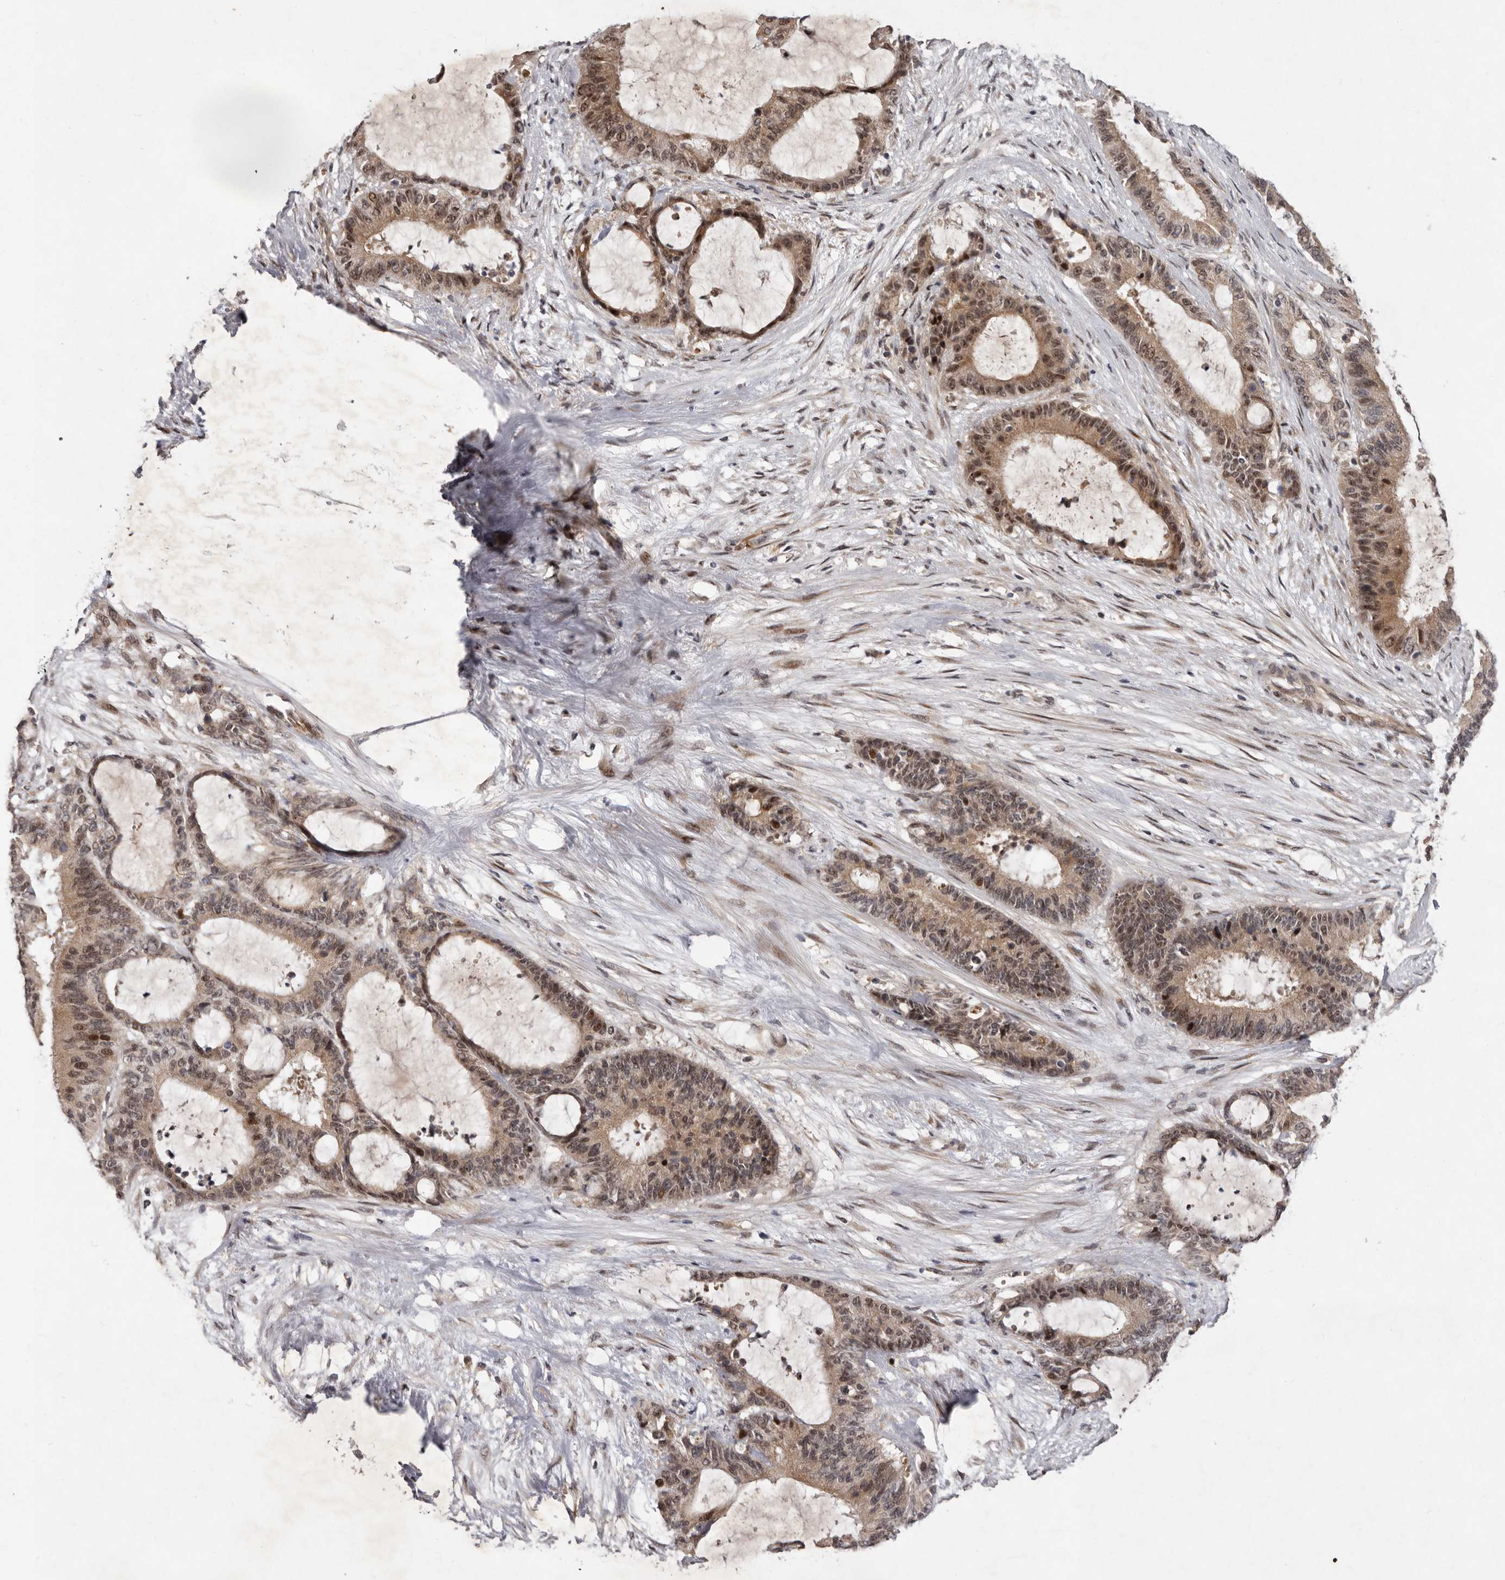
{"staining": {"intensity": "moderate", "quantity": ">75%", "location": "cytoplasmic/membranous,nuclear"}, "tissue": "liver cancer", "cell_type": "Tumor cells", "image_type": "cancer", "snomed": [{"axis": "morphology", "description": "Normal tissue, NOS"}, {"axis": "morphology", "description": "Cholangiocarcinoma"}, {"axis": "topography", "description": "Liver"}, {"axis": "topography", "description": "Peripheral nerve tissue"}], "caption": "The image reveals a brown stain indicating the presence of a protein in the cytoplasmic/membranous and nuclear of tumor cells in liver cholangiocarcinoma. (DAB IHC, brown staining for protein, blue staining for nuclei).", "gene": "ABL1", "patient": {"sex": "female", "age": 73}}